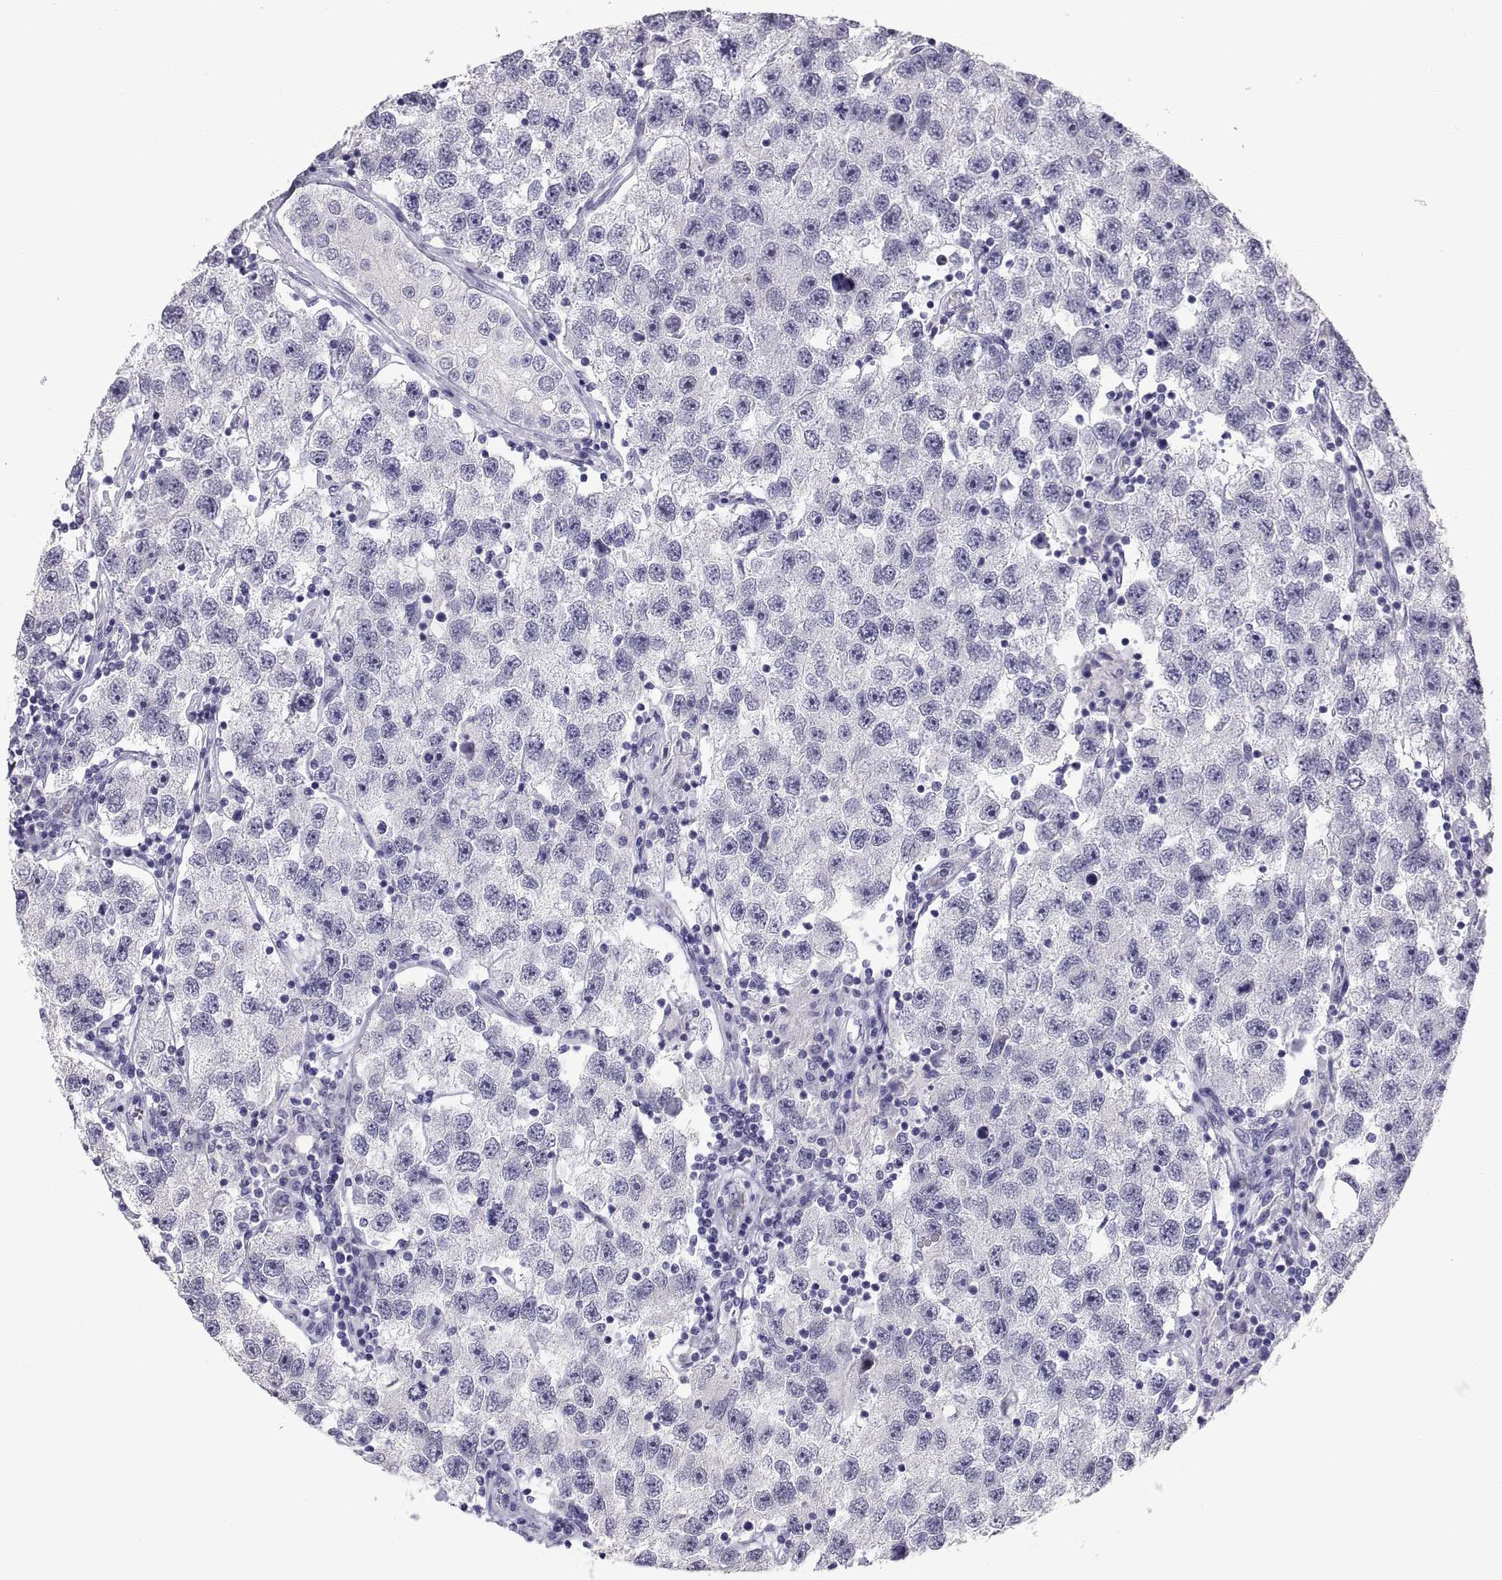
{"staining": {"intensity": "negative", "quantity": "none", "location": "none"}, "tissue": "testis cancer", "cell_type": "Tumor cells", "image_type": "cancer", "snomed": [{"axis": "morphology", "description": "Seminoma, NOS"}, {"axis": "topography", "description": "Testis"}], "caption": "DAB immunohistochemical staining of human testis seminoma displays no significant staining in tumor cells. (DAB (3,3'-diaminobenzidine) IHC, high magnification).", "gene": "FAM170A", "patient": {"sex": "male", "age": 26}}